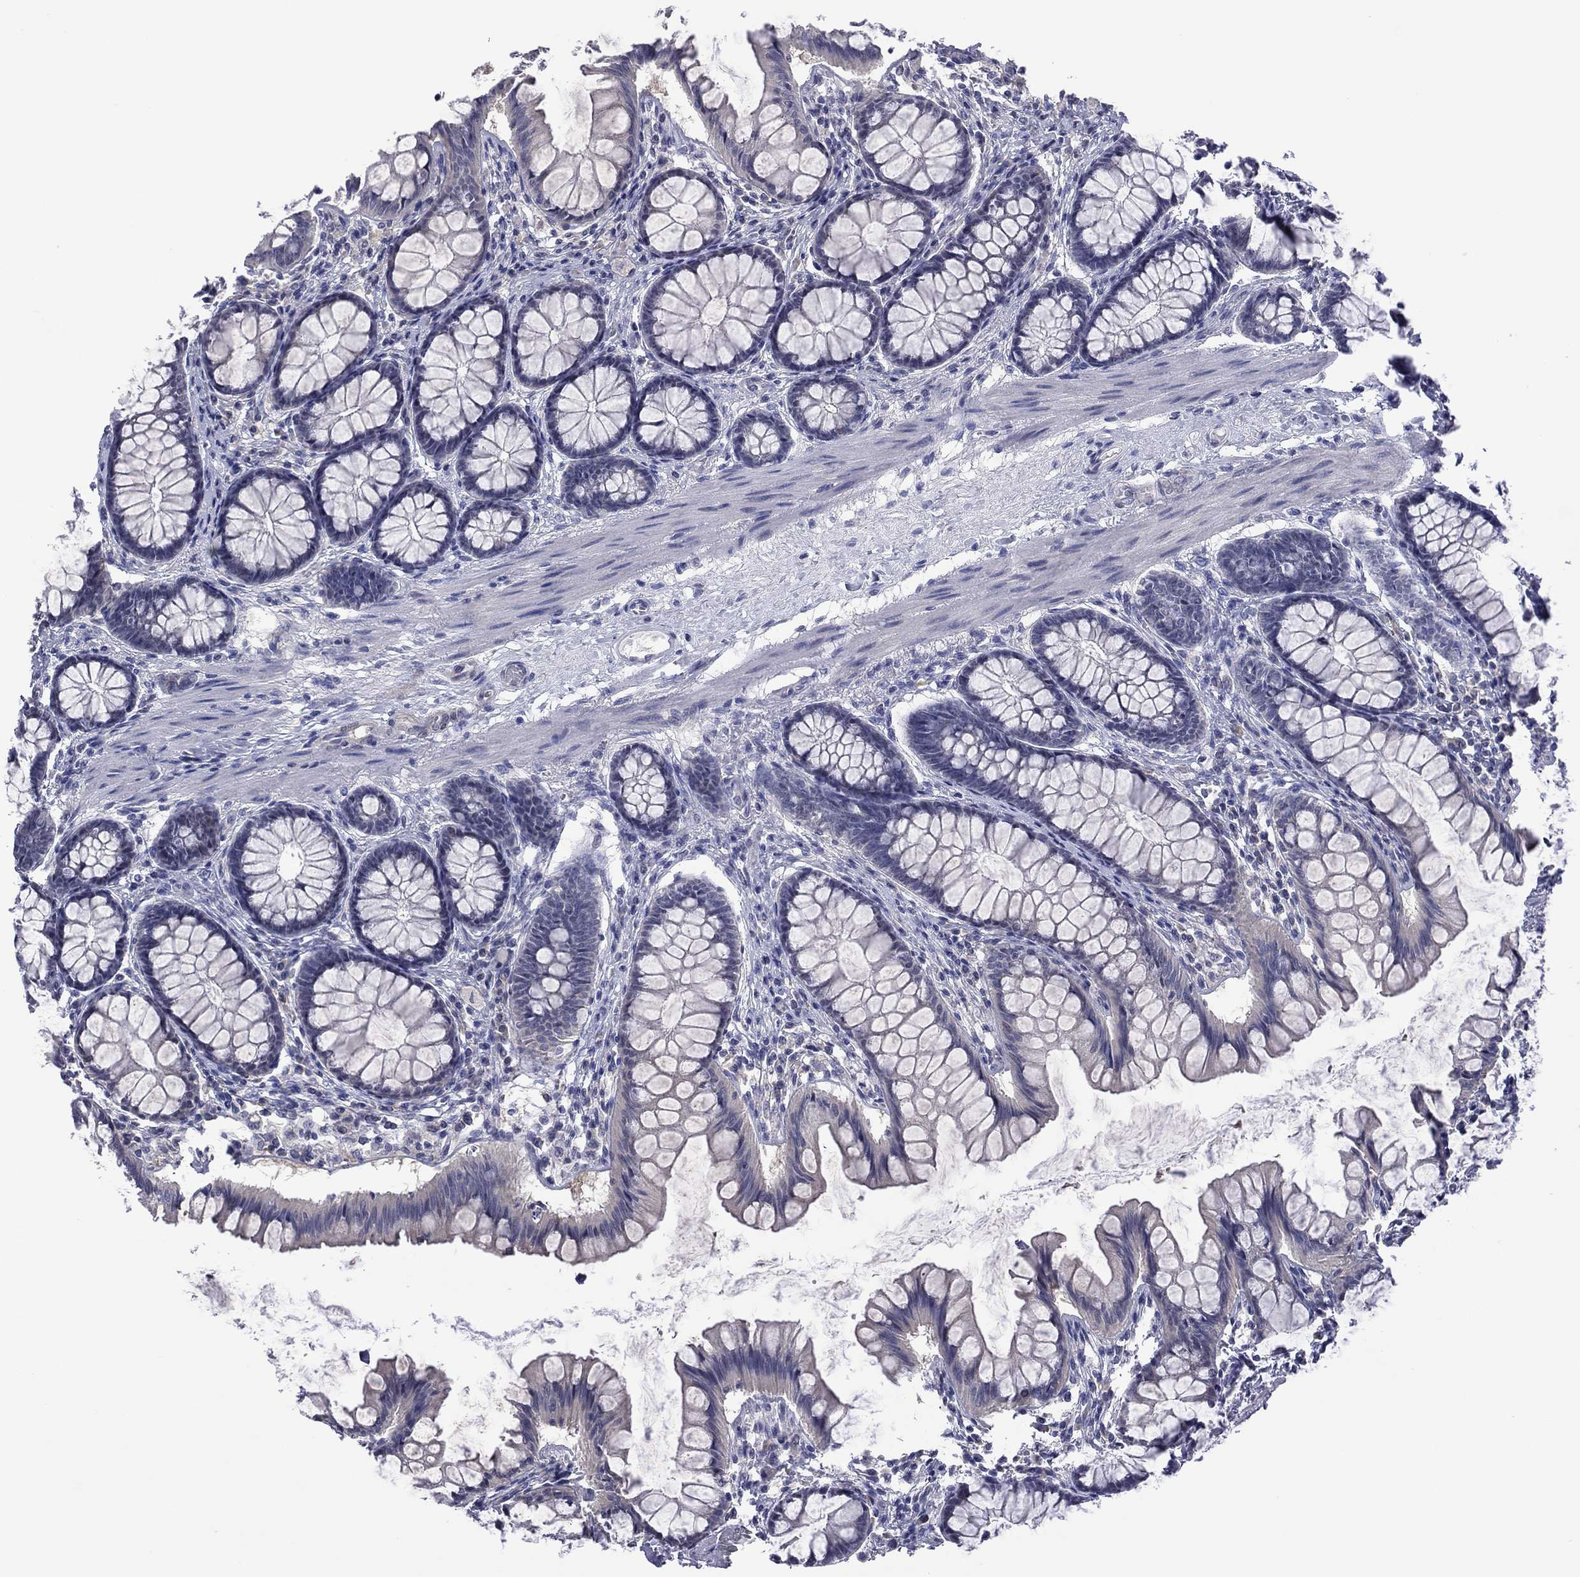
{"staining": {"intensity": "negative", "quantity": "none", "location": "none"}, "tissue": "colon", "cell_type": "Endothelial cells", "image_type": "normal", "snomed": [{"axis": "morphology", "description": "Normal tissue, NOS"}, {"axis": "topography", "description": "Colon"}], "caption": "Immunohistochemistry of normal human colon exhibits no positivity in endothelial cells. (IHC, brightfield microscopy, high magnification).", "gene": "POU5F2", "patient": {"sex": "female", "age": 65}}